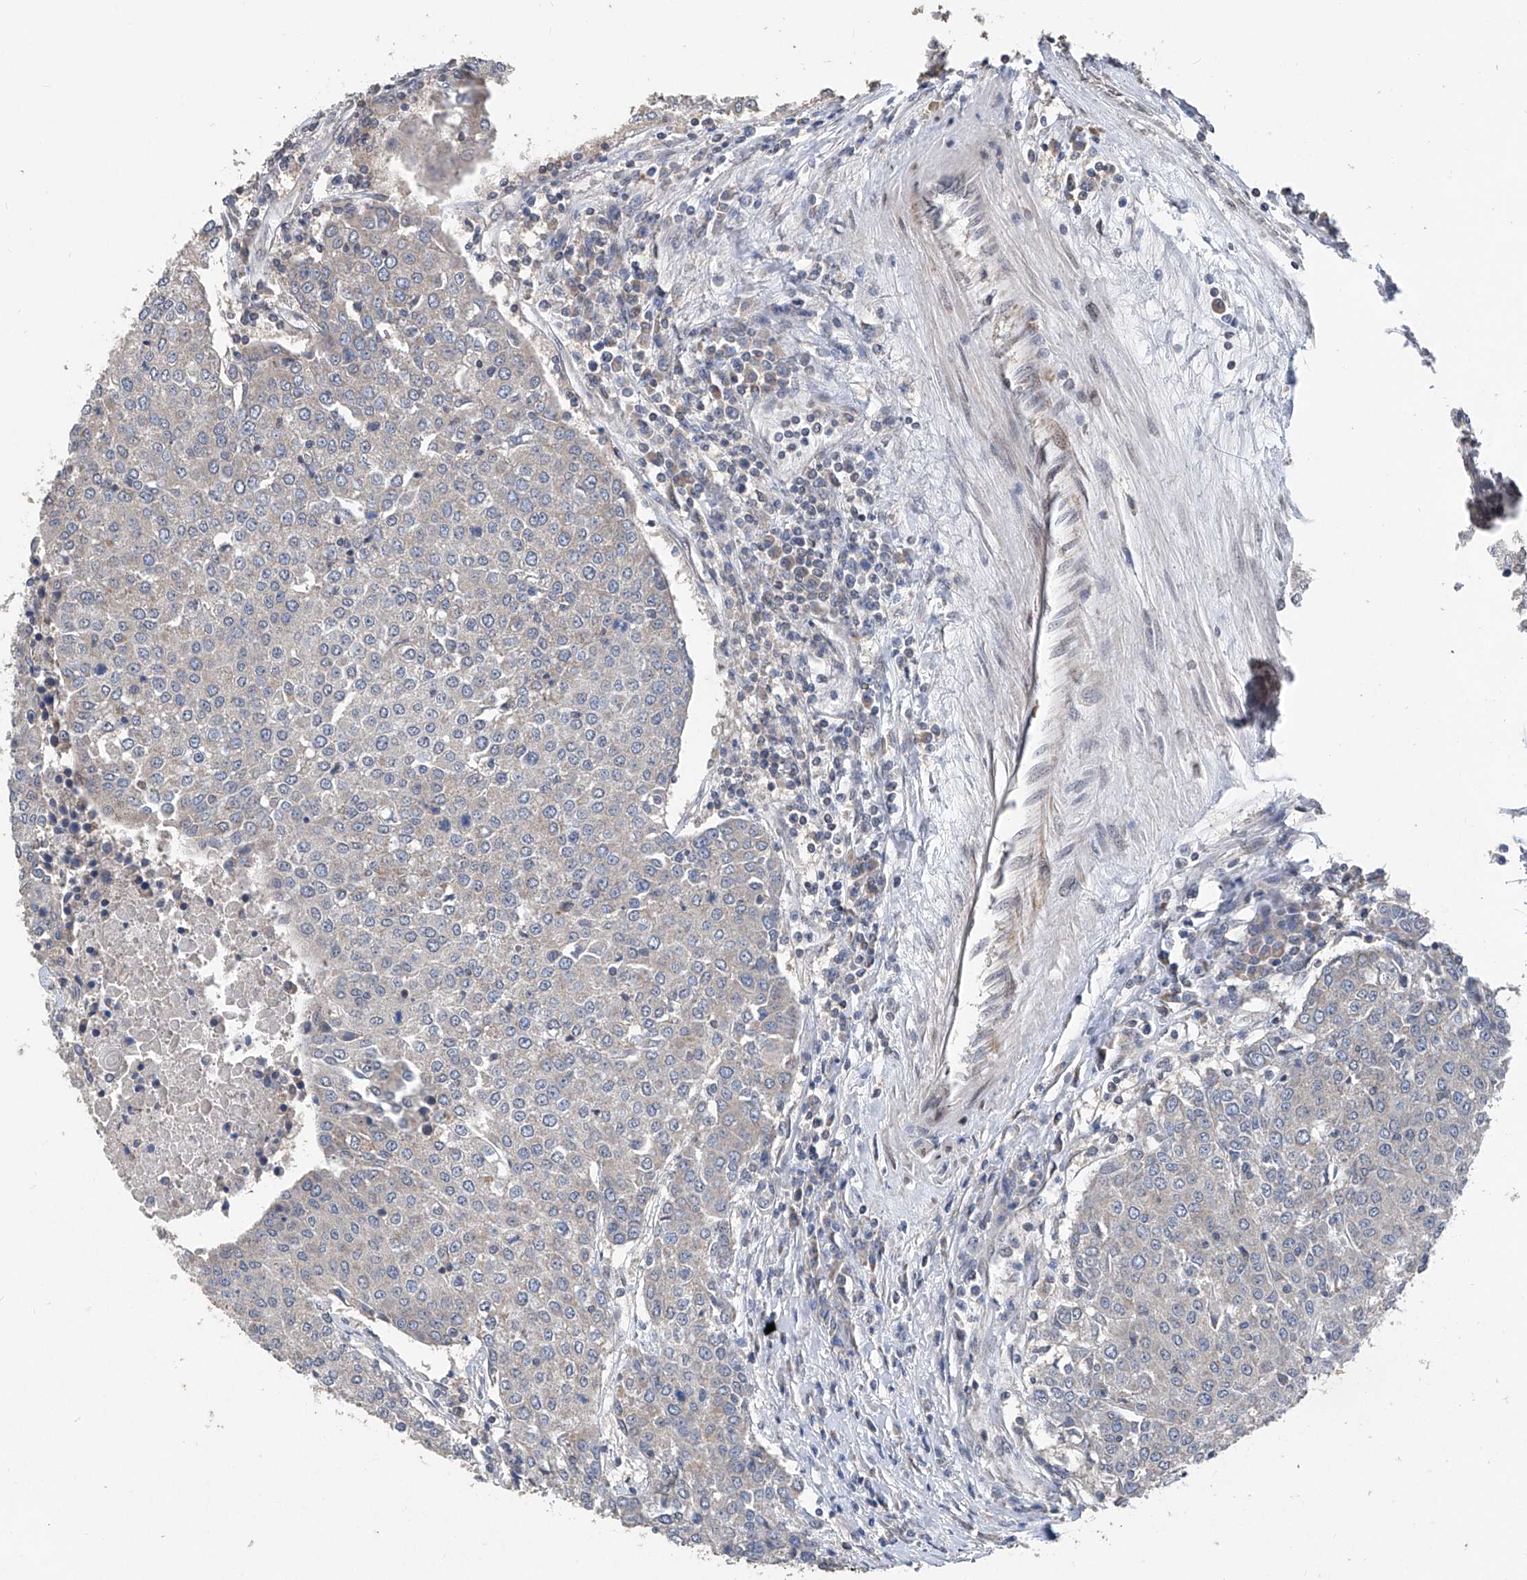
{"staining": {"intensity": "negative", "quantity": "none", "location": "none"}, "tissue": "urothelial cancer", "cell_type": "Tumor cells", "image_type": "cancer", "snomed": [{"axis": "morphology", "description": "Urothelial carcinoma, High grade"}, {"axis": "topography", "description": "Urinary bladder"}], "caption": "Urothelial cancer was stained to show a protein in brown. There is no significant expression in tumor cells.", "gene": "BCKDHB", "patient": {"sex": "female", "age": 85}}